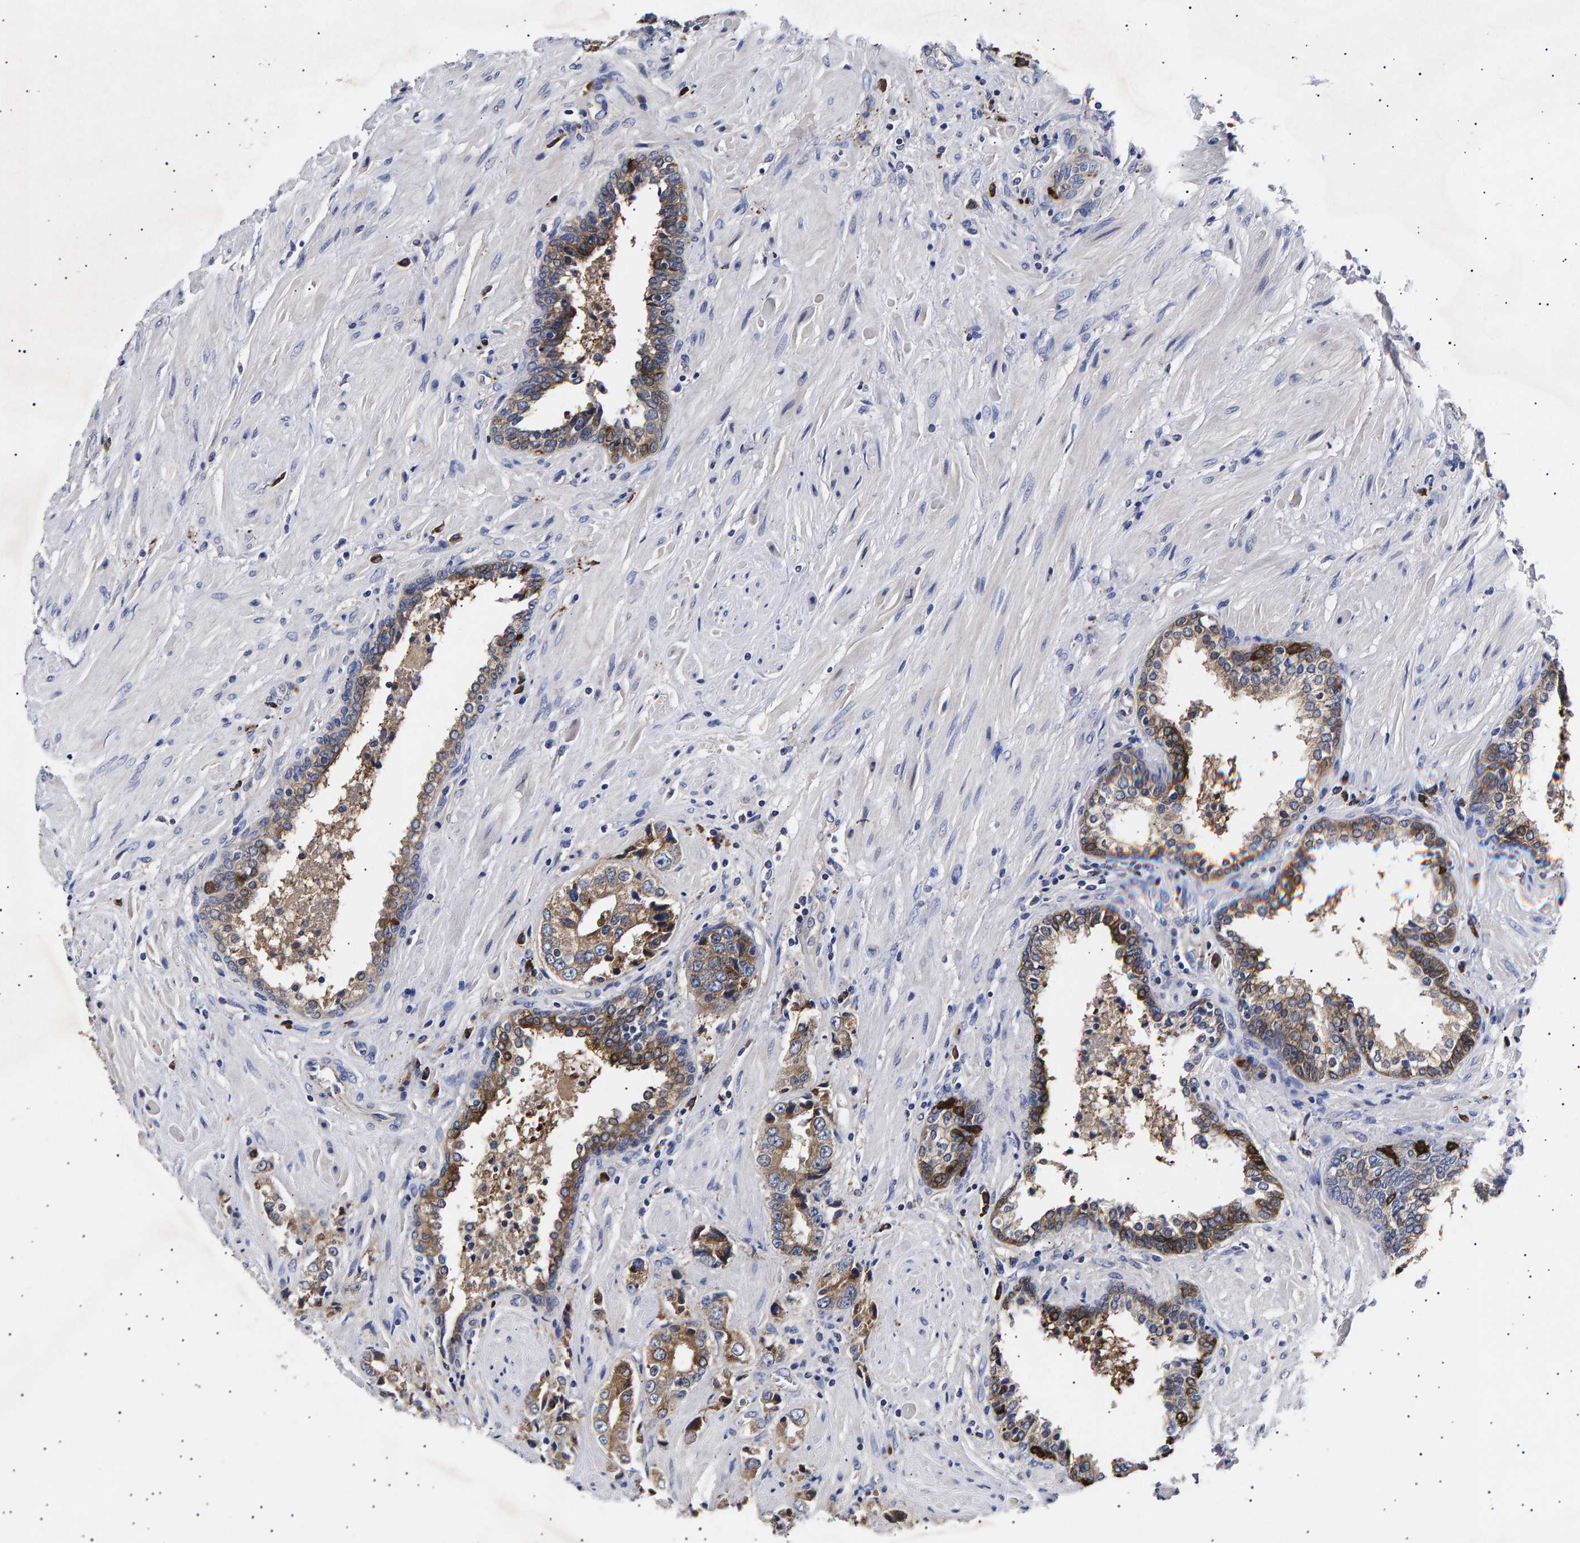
{"staining": {"intensity": "moderate", "quantity": ">75%", "location": "cytoplasmic/membranous"}, "tissue": "prostate cancer", "cell_type": "Tumor cells", "image_type": "cancer", "snomed": [{"axis": "morphology", "description": "Adenocarcinoma, High grade"}, {"axis": "topography", "description": "Prostate"}], "caption": "IHC (DAB (3,3'-diaminobenzidine)) staining of human prostate cancer (high-grade adenocarcinoma) shows moderate cytoplasmic/membranous protein positivity in approximately >75% of tumor cells.", "gene": "ANKRD40", "patient": {"sex": "male", "age": 61}}